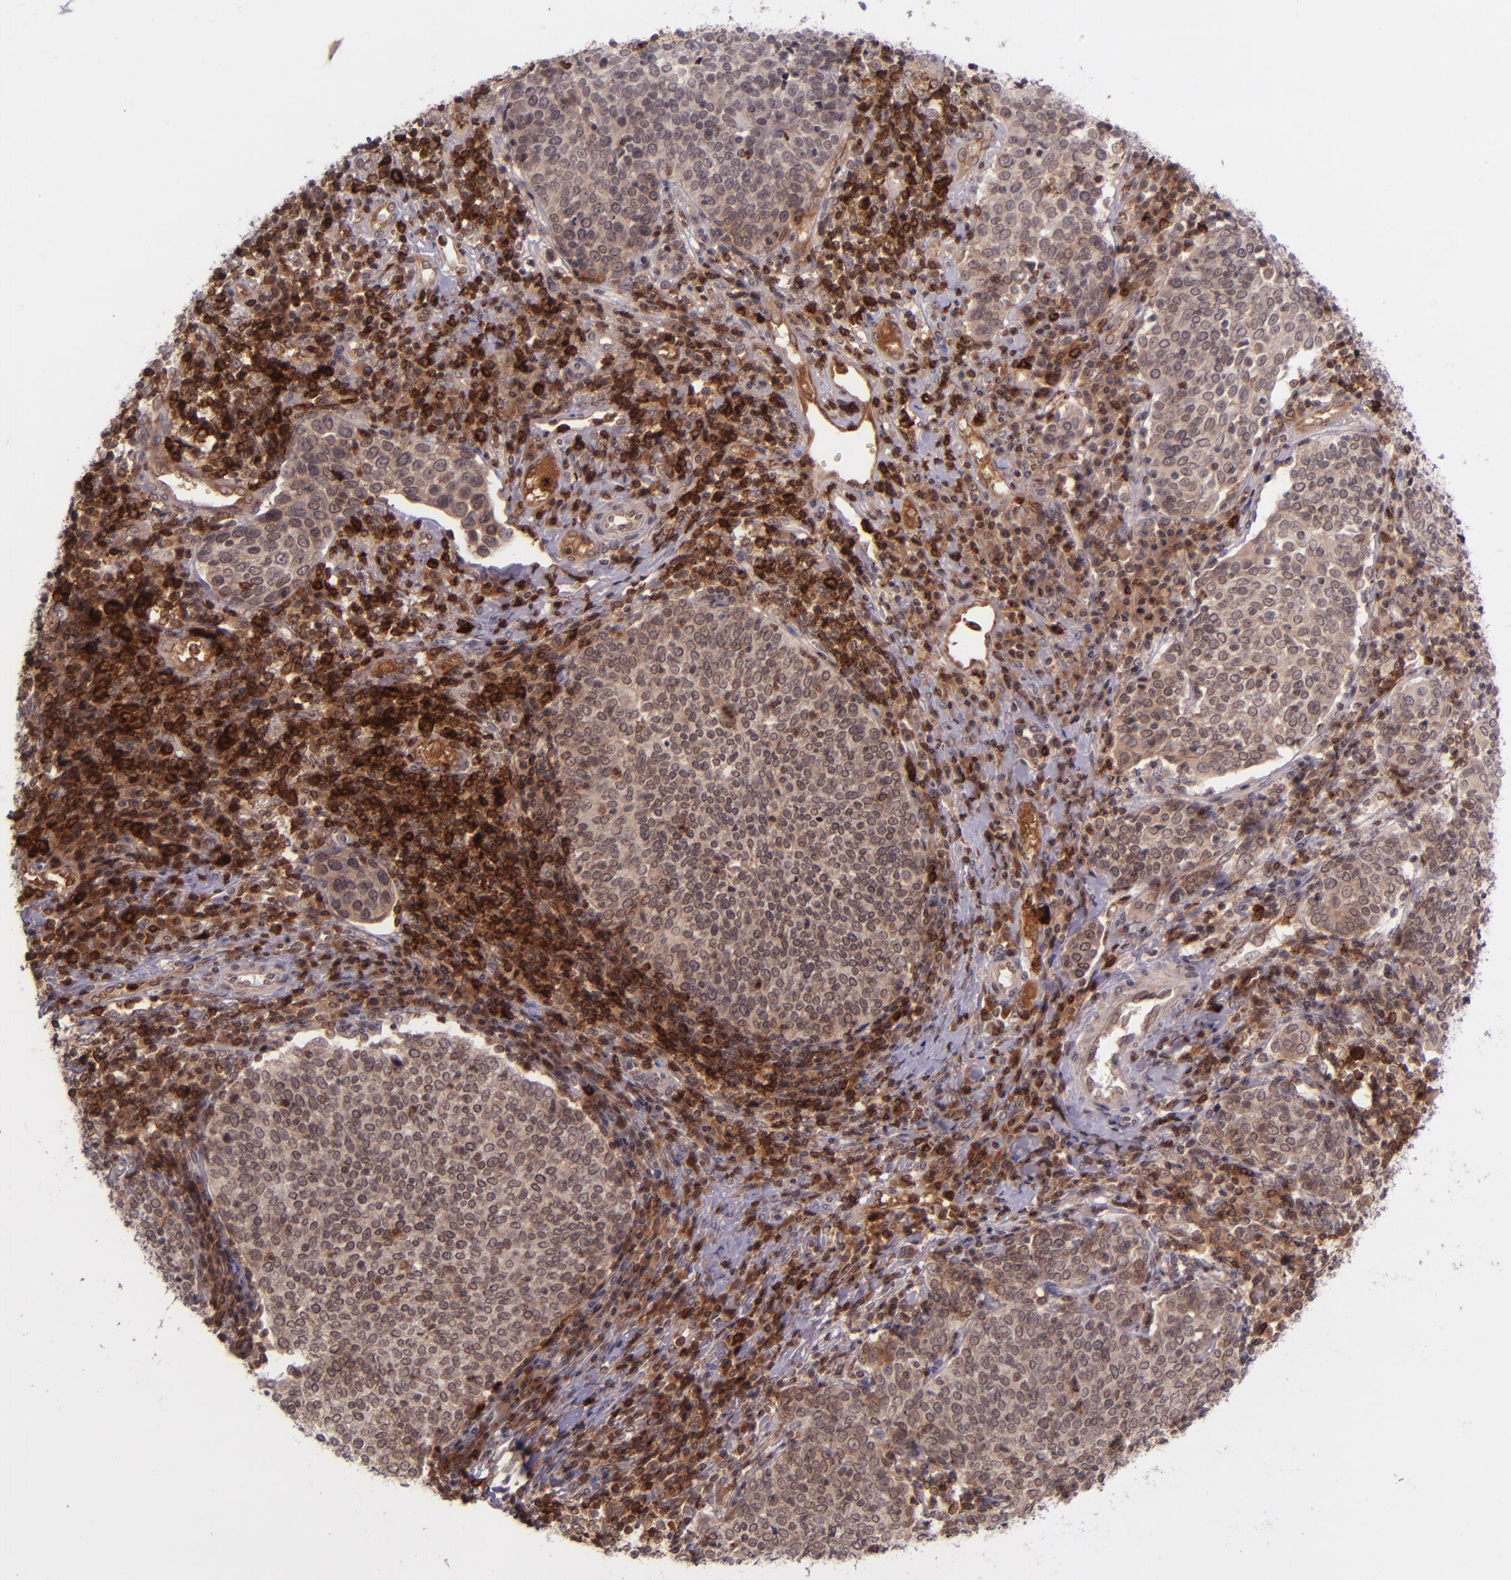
{"staining": {"intensity": "moderate", "quantity": ">75%", "location": "cytoplasmic/membranous"}, "tissue": "cervical cancer", "cell_type": "Tumor cells", "image_type": "cancer", "snomed": [{"axis": "morphology", "description": "Squamous cell carcinoma, NOS"}, {"axis": "topography", "description": "Cervix"}], "caption": "Cervical squamous cell carcinoma tissue demonstrates moderate cytoplasmic/membranous expression in approximately >75% of tumor cells, visualized by immunohistochemistry.", "gene": "SELL", "patient": {"sex": "female", "age": 40}}